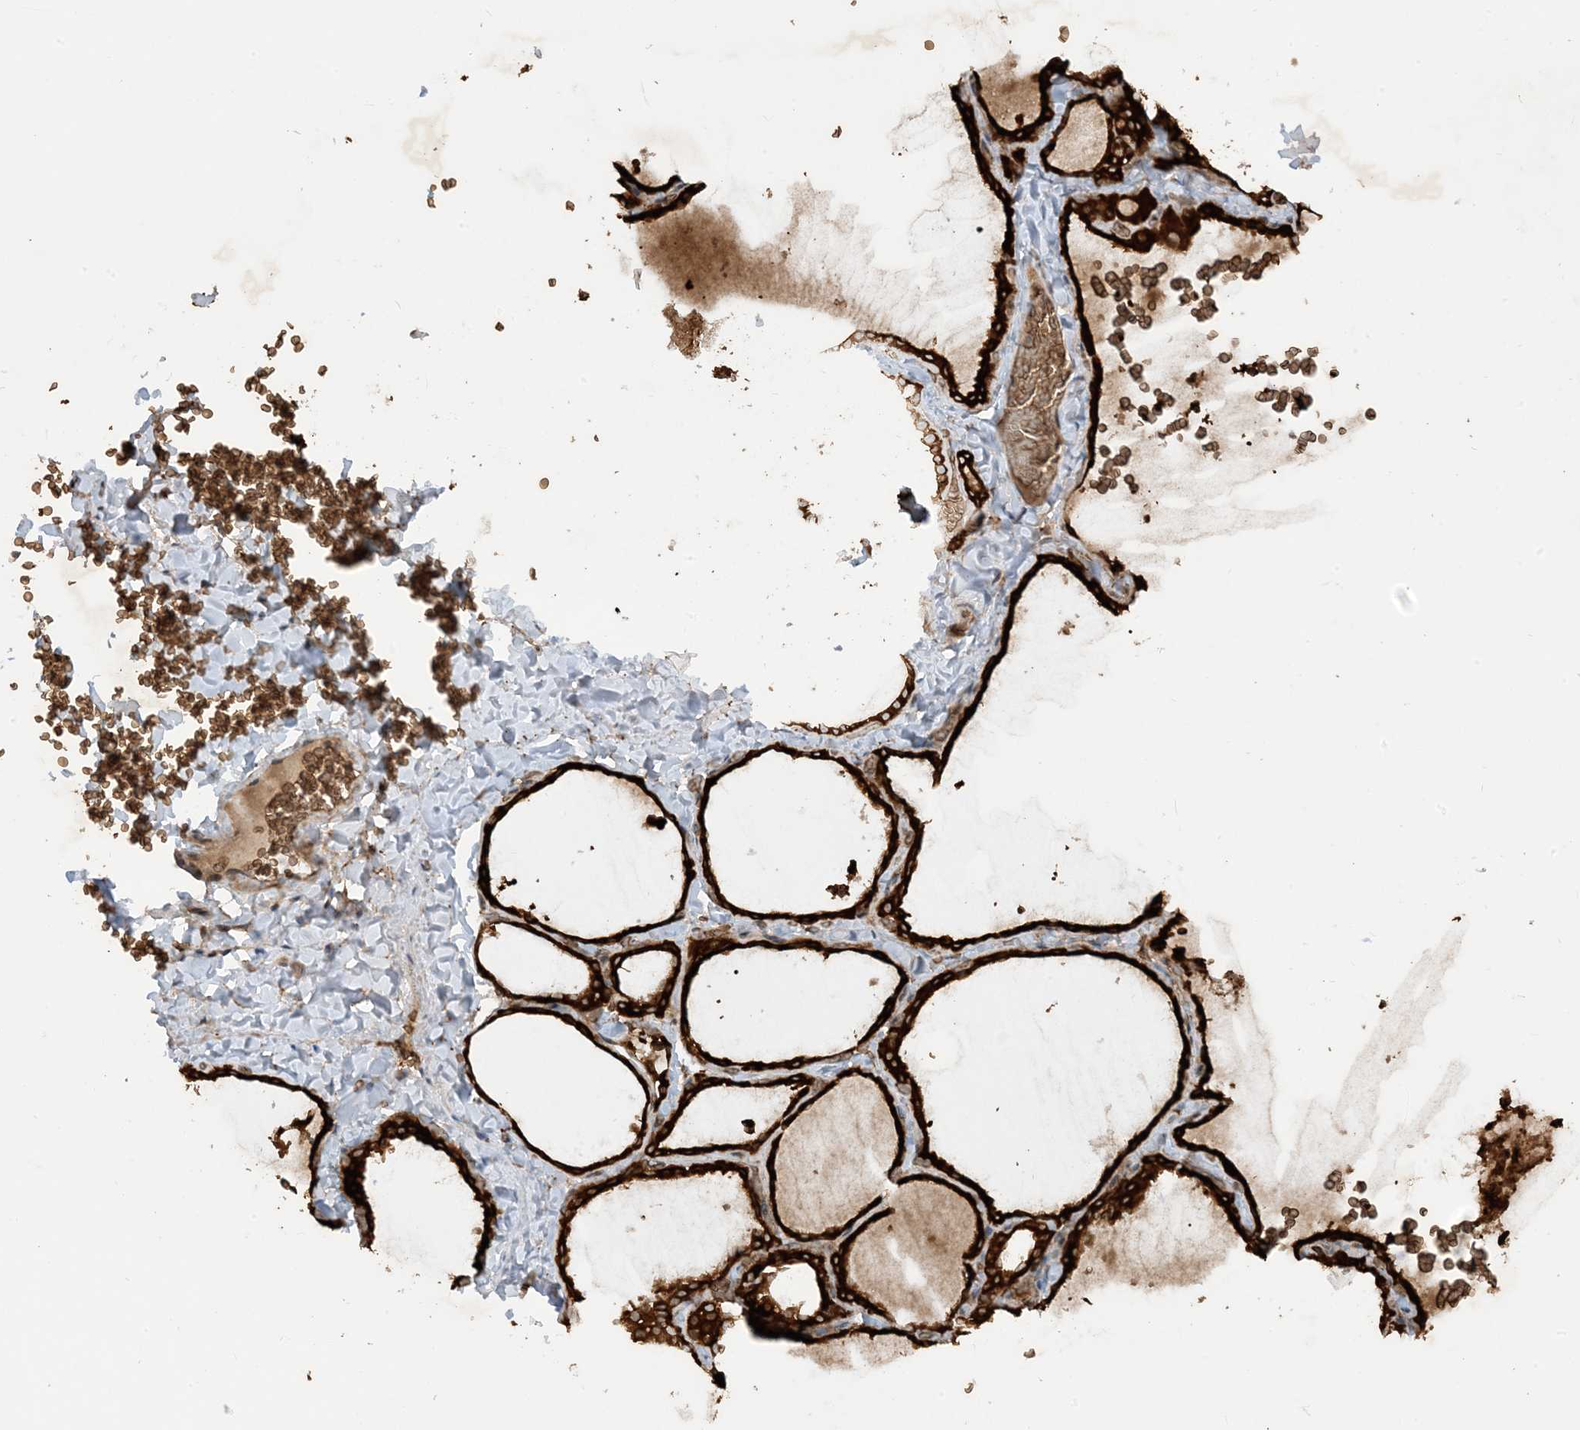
{"staining": {"intensity": "strong", "quantity": ">75%", "location": "cytoplasmic/membranous"}, "tissue": "thyroid gland", "cell_type": "Glandular cells", "image_type": "normal", "snomed": [{"axis": "morphology", "description": "Normal tissue, NOS"}, {"axis": "topography", "description": "Thyroid gland"}], "caption": "The photomicrograph shows immunohistochemical staining of unremarkable thyroid gland. There is strong cytoplasmic/membranous expression is seen in about >75% of glandular cells. Nuclei are stained in blue.", "gene": "PUSL1", "patient": {"sex": "female", "age": 22}}